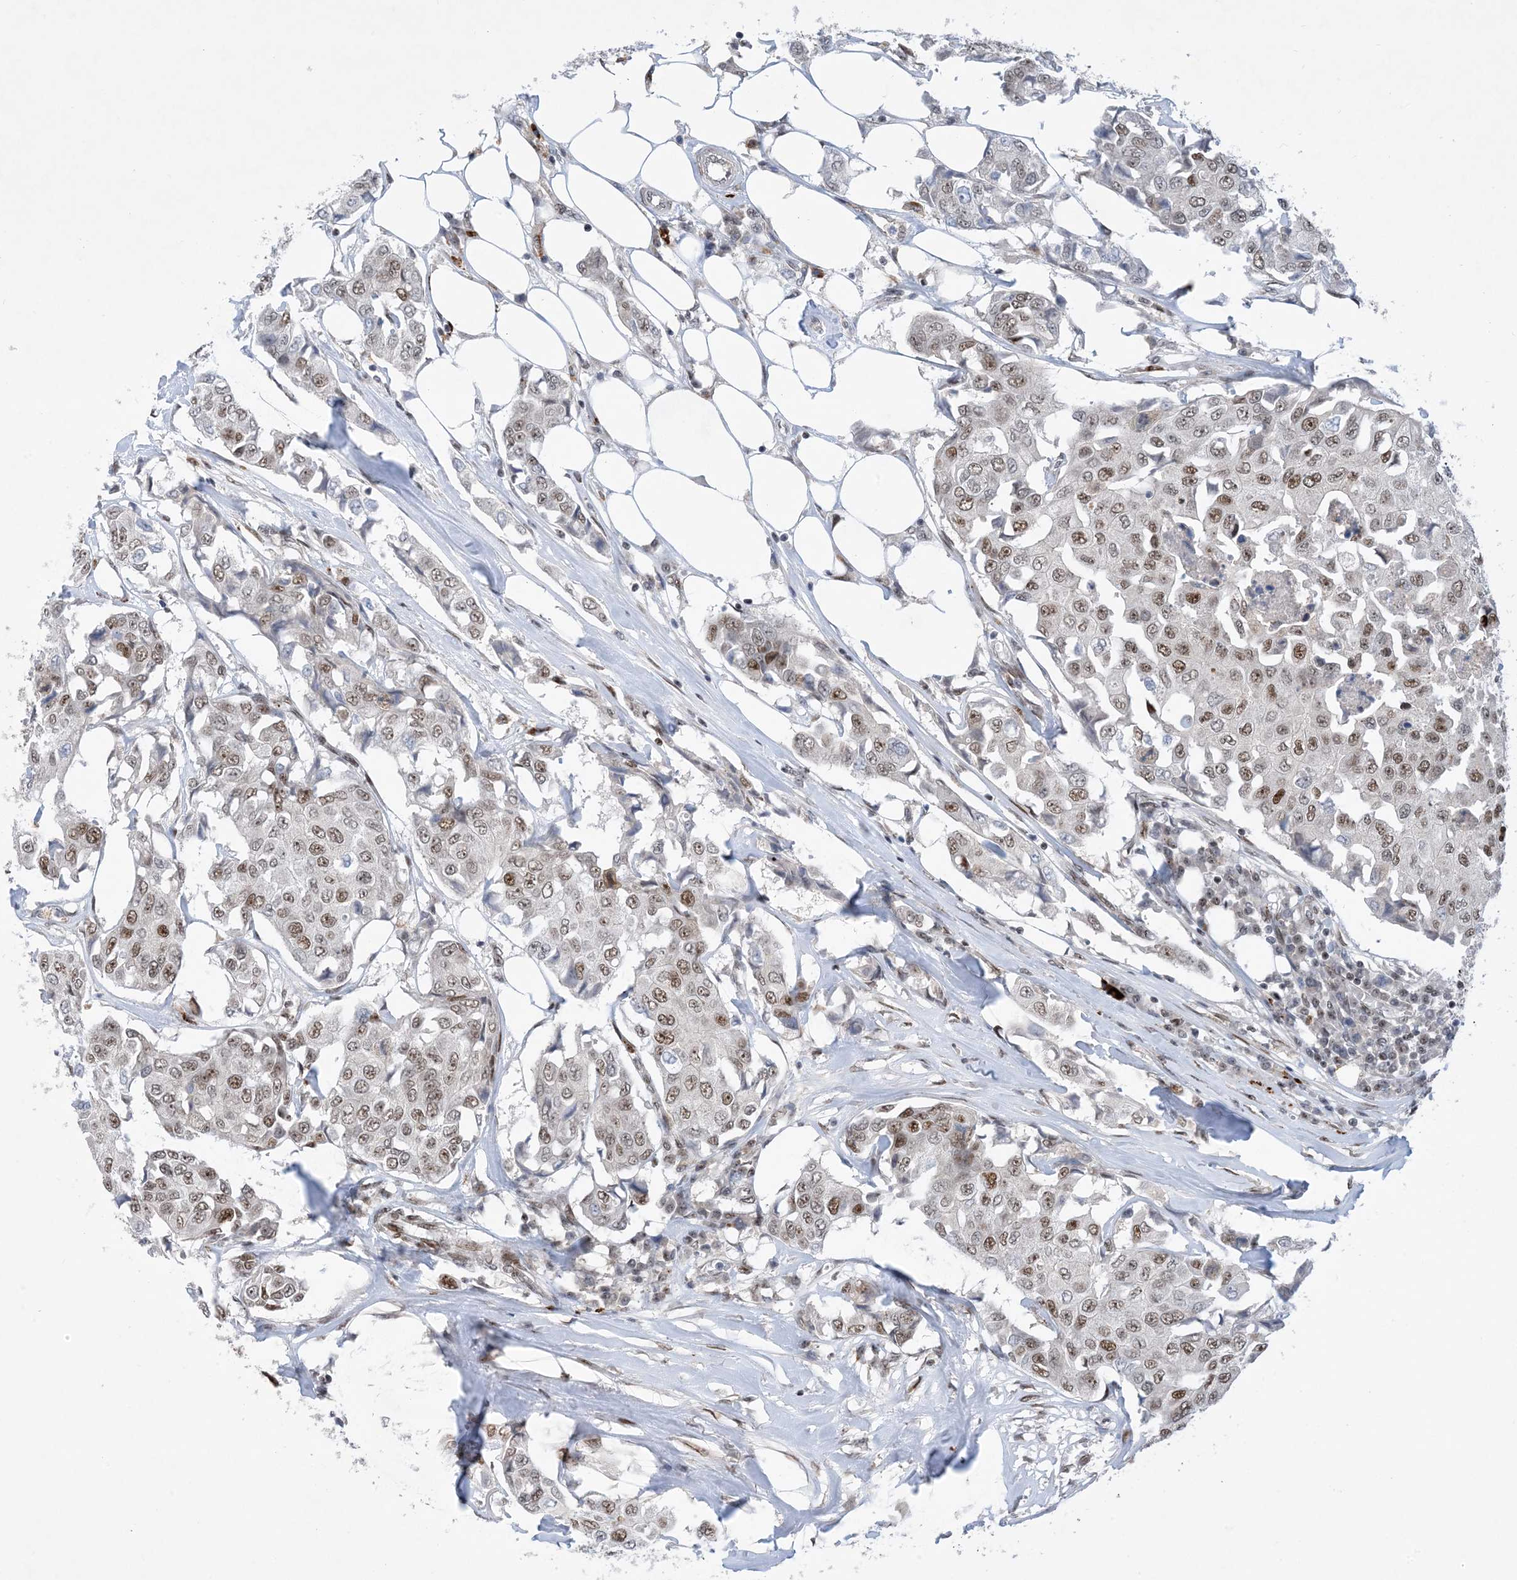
{"staining": {"intensity": "moderate", "quantity": "25%-75%", "location": "nuclear"}, "tissue": "breast cancer", "cell_type": "Tumor cells", "image_type": "cancer", "snomed": [{"axis": "morphology", "description": "Duct carcinoma"}, {"axis": "topography", "description": "Breast"}], "caption": "Moderate nuclear expression for a protein is identified in about 25%-75% of tumor cells of breast cancer (intraductal carcinoma) using IHC.", "gene": "TSPYL1", "patient": {"sex": "female", "age": 80}}